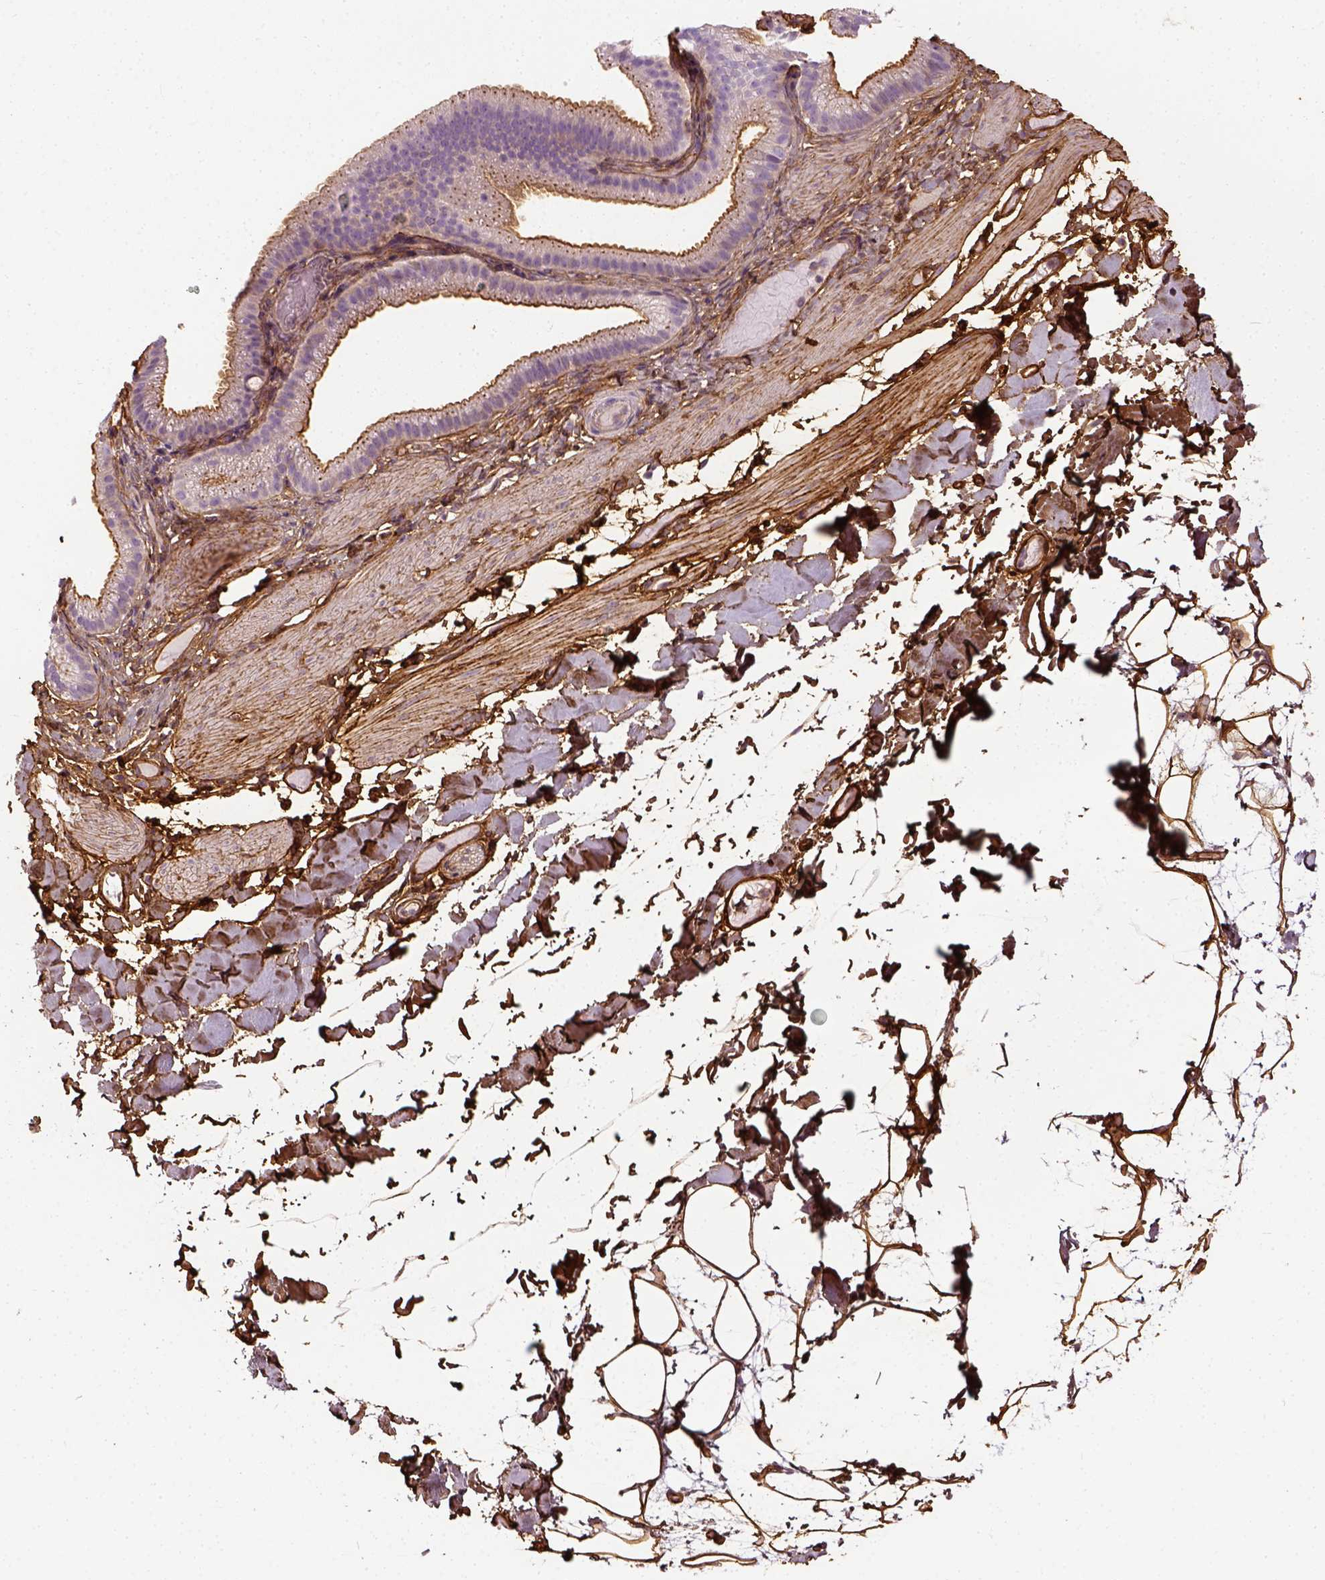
{"staining": {"intensity": "strong", "quantity": ">75%", "location": "cytoplasmic/membranous"}, "tissue": "adipose tissue", "cell_type": "Adipocytes", "image_type": "normal", "snomed": [{"axis": "morphology", "description": "Normal tissue, NOS"}, {"axis": "topography", "description": "Gallbladder"}, {"axis": "topography", "description": "Peripheral nerve tissue"}], "caption": "A high-resolution image shows immunohistochemistry (IHC) staining of benign adipose tissue, which demonstrates strong cytoplasmic/membranous positivity in about >75% of adipocytes.", "gene": "COL6A2", "patient": {"sex": "female", "age": 45}}